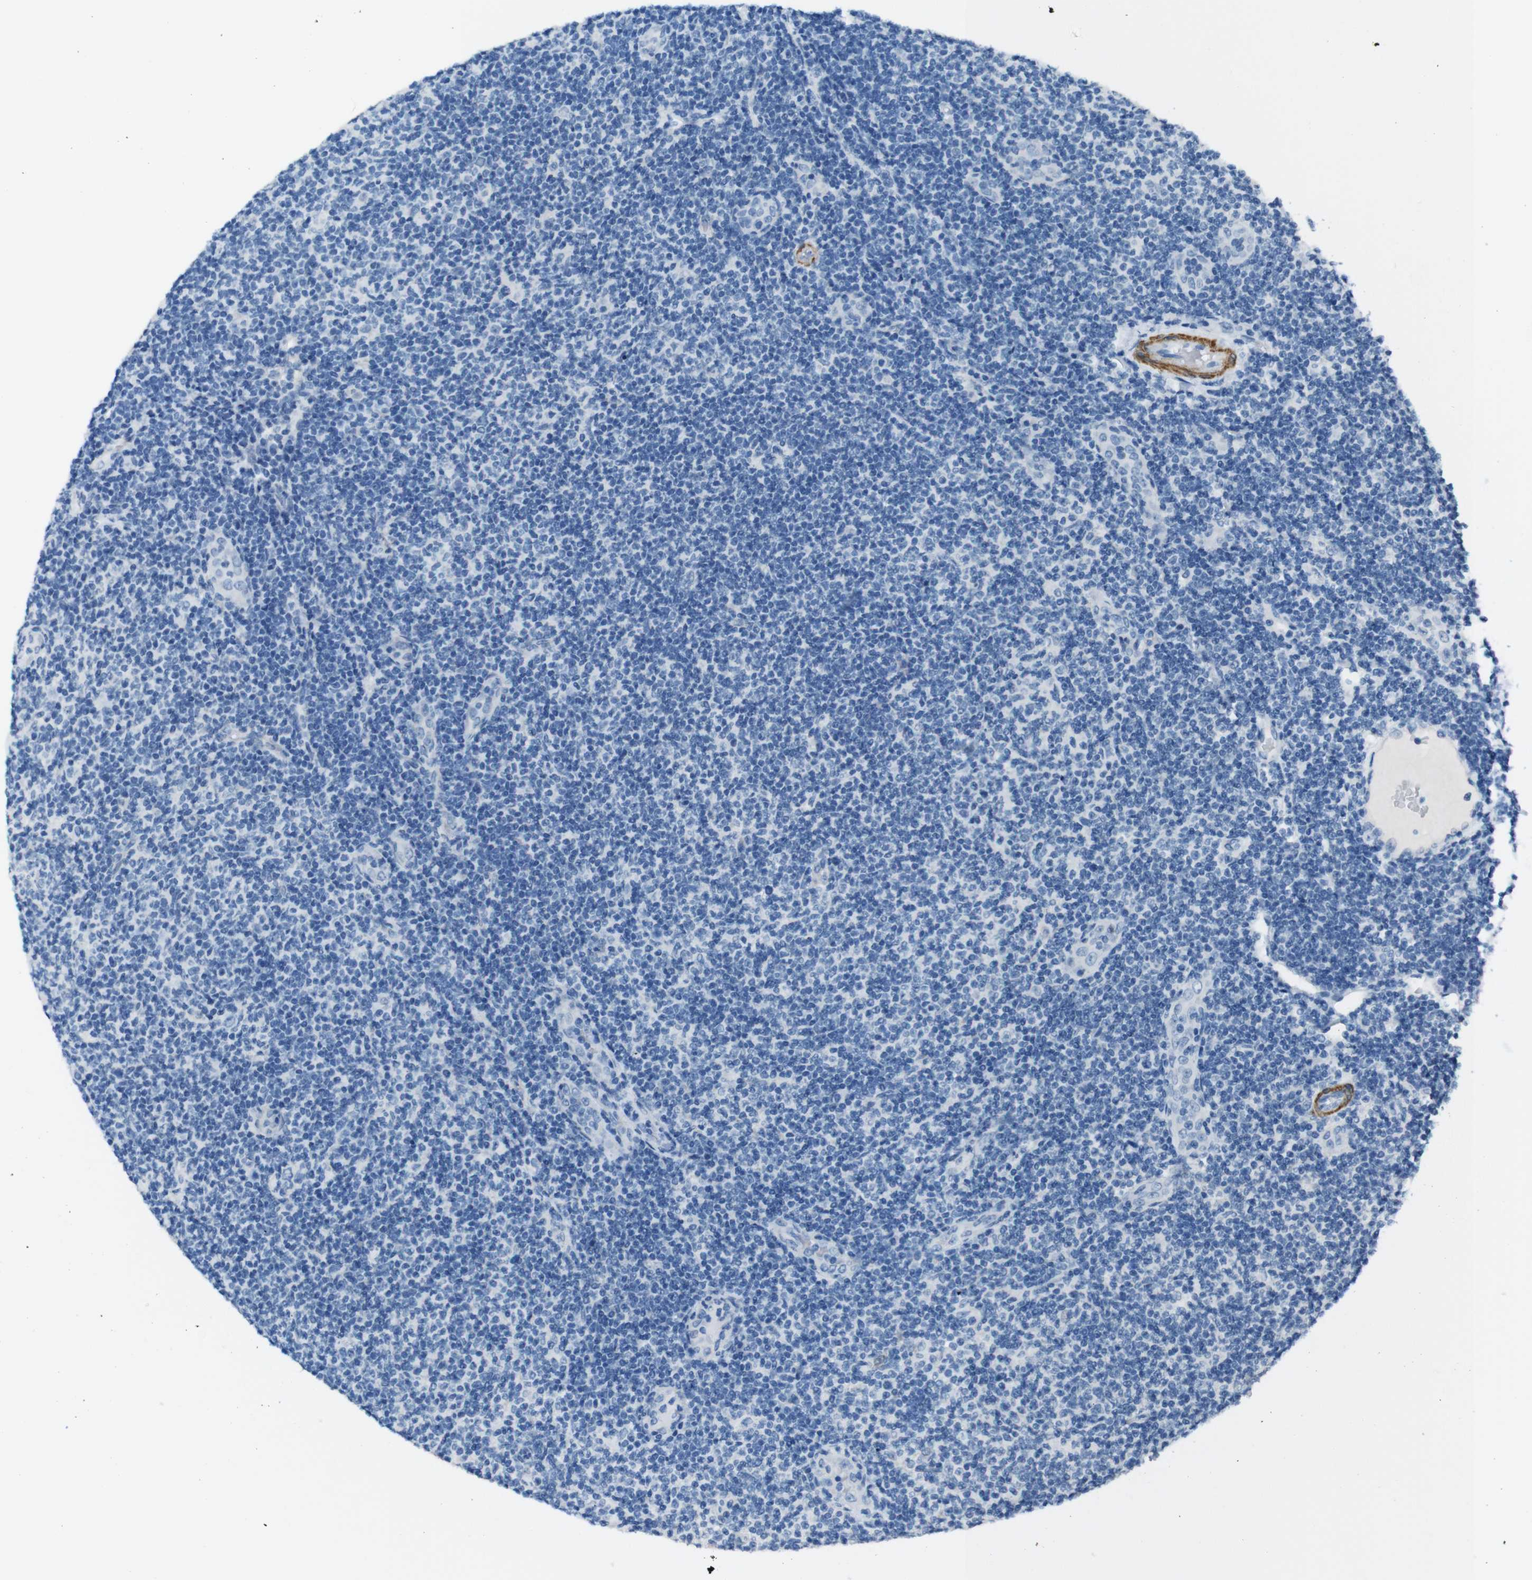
{"staining": {"intensity": "negative", "quantity": "none", "location": "none"}, "tissue": "lymphoma", "cell_type": "Tumor cells", "image_type": "cancer", "snomed": [{"axis": "morphology", "description": "Malignant lymphoma, non-Hodgkin's type, Low grade"}, {"axis": "topography", "description": "Lymph node"}], "caption": "An image of lymphoma stained for a protein shows no brown staining in tumor cells.", "gene": "HRH2", "patient": {"sex": "male", "age": 83}}